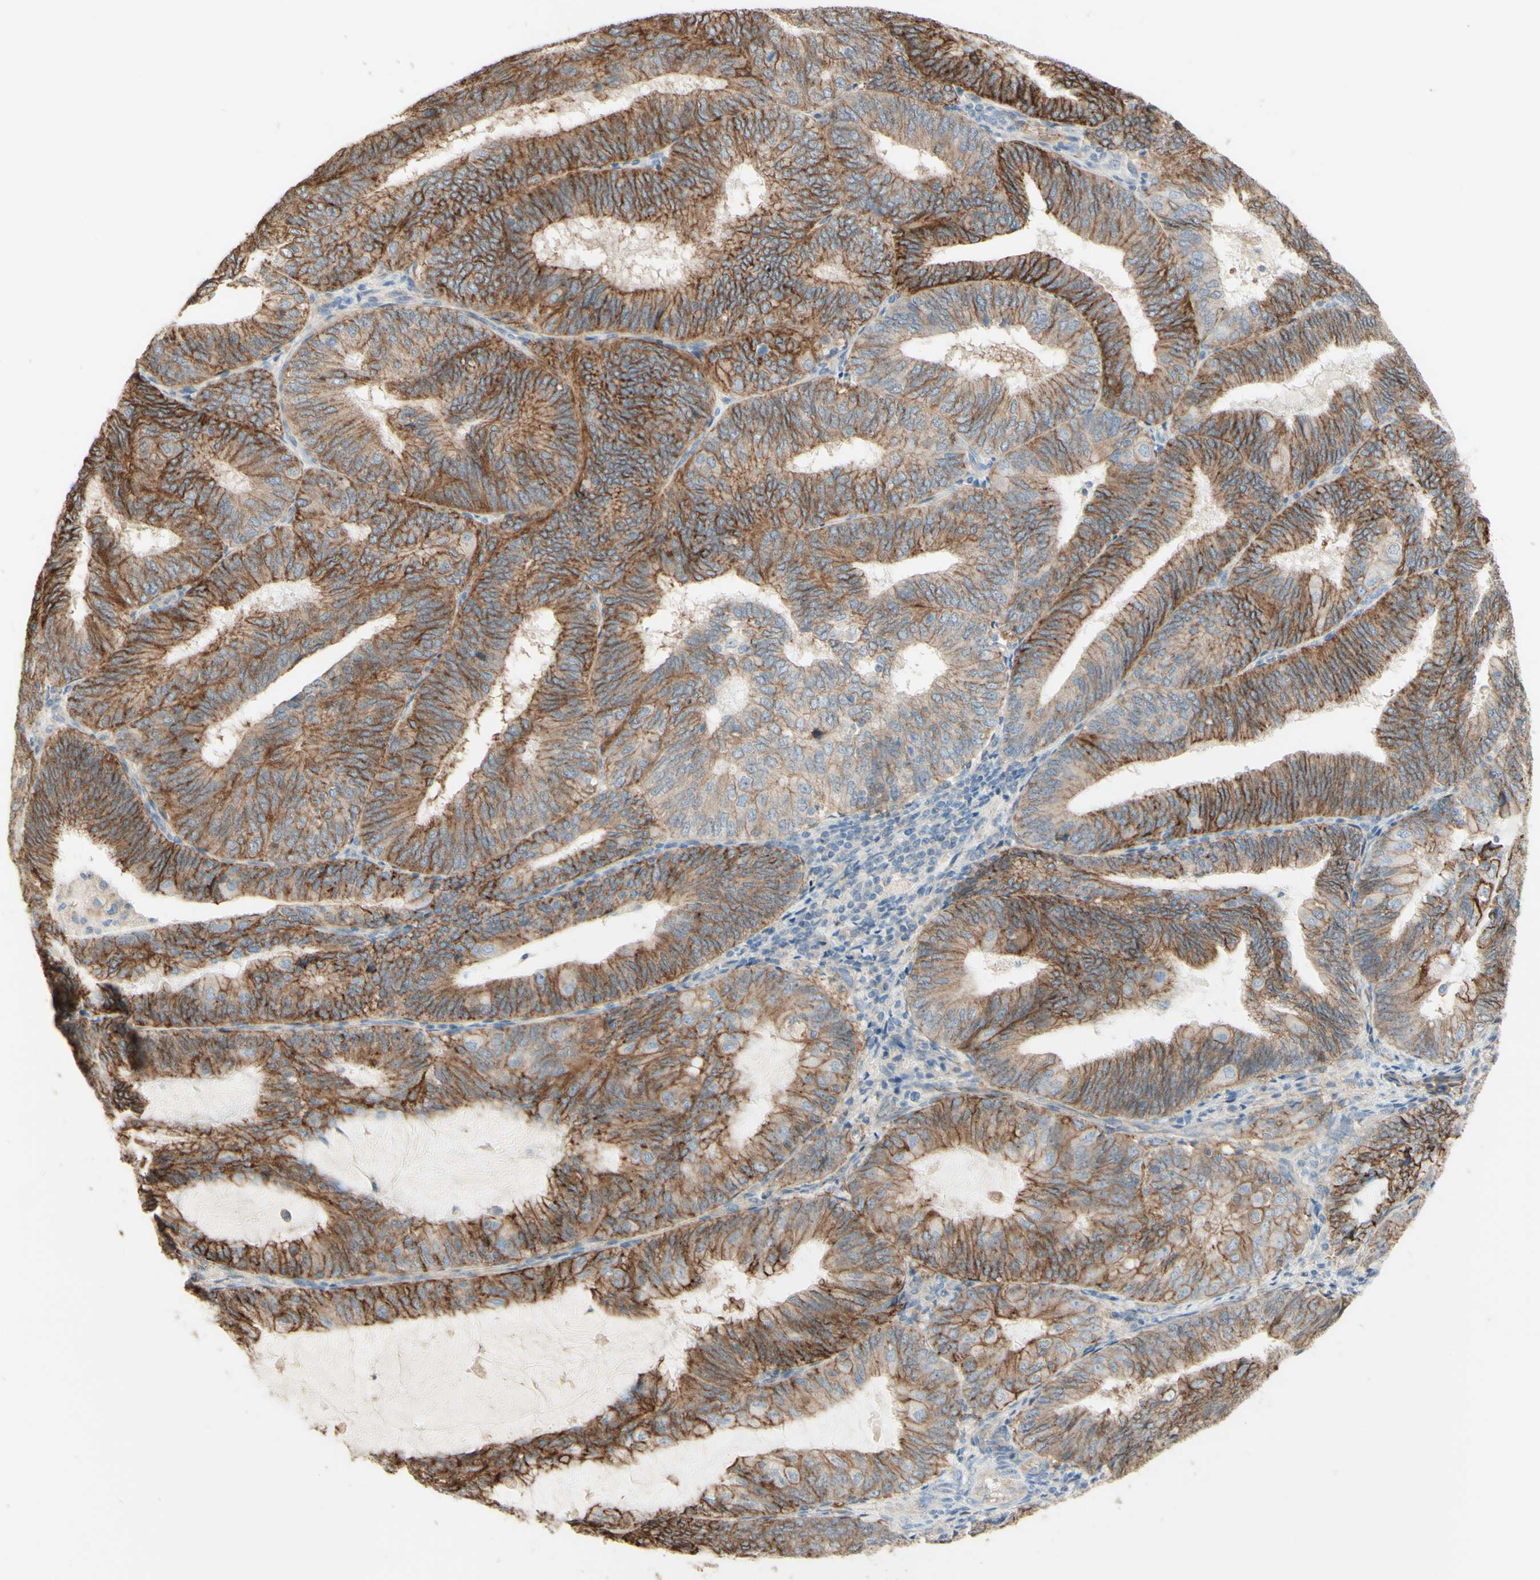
{"staining": {"intensity": "moderate", "quantity": ">75%", "location": "cytoplasmic/membranous"}, "tissue": "endometrial cancer", "cell_type": "Tumor cells", "image_type": "cancer", "snomed": [{"axis": "morphology", "description": "Adenocarcinoma, NOS"}, {"axis": "topography", "description": "Endometrium"}], "caption": "Protein staining of endometrial cancer tissue displays moderate cytoplasmic/membranous expression in approximately >75% of tumor cells. (brown staining indicates protein expression, while blue staining denotes nuclei).", "gene": "RNF149", "patient": {"sex": "female", "age": 81}}